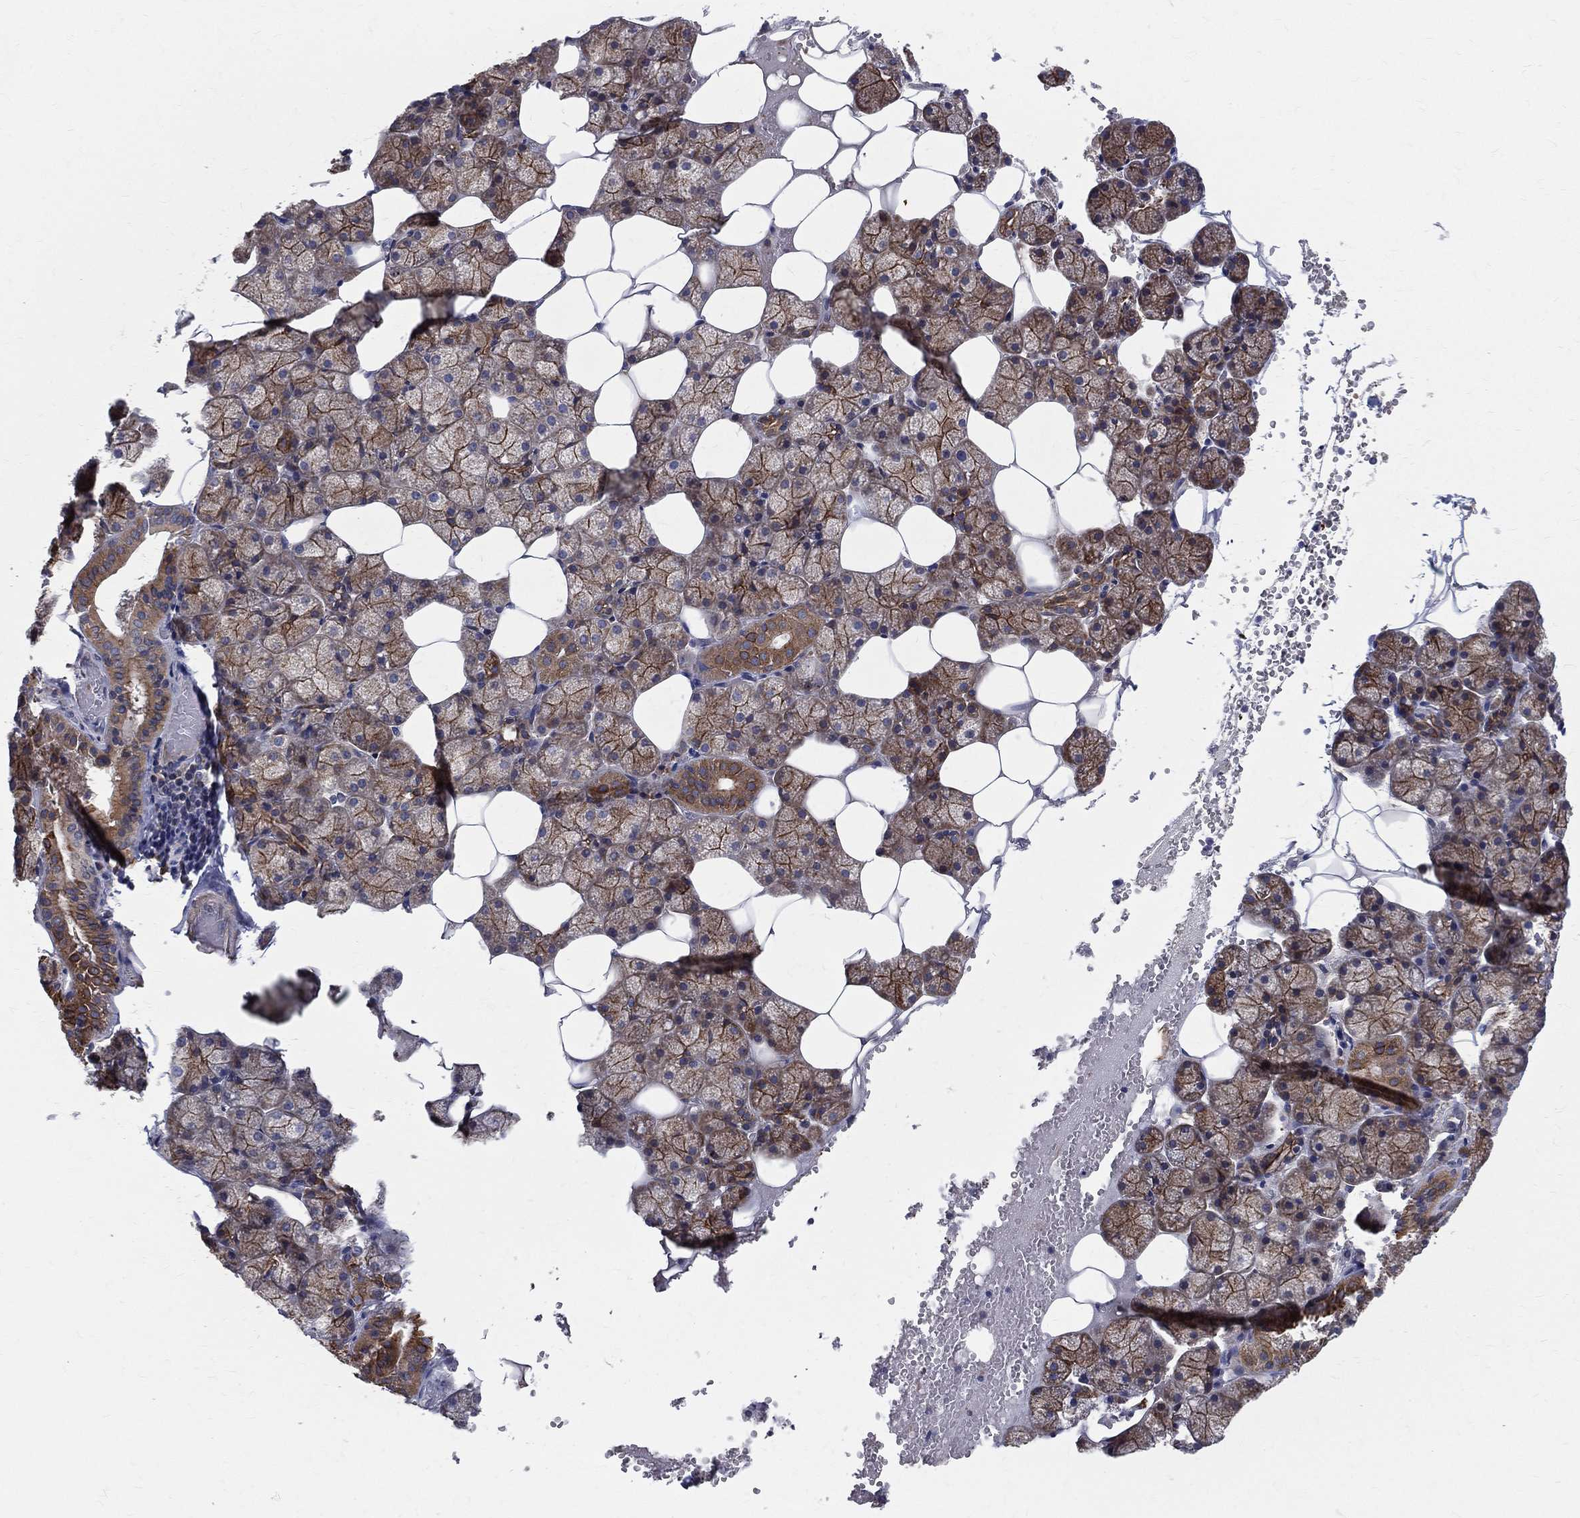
{"staining": {"intensity": "strong", "quantity": ">75%", "location": "cytoplasmic/membranous"}, "tissue": "salivary gland", "cell_type": "Glandular cells", "image_type": "normal", "snomed": [{"axis": "morphology", "description": "Normal tissue, NOS"}, {"axis": "topography", "description": "Salivary gland"}], "caption": "Protein positivity by immunohistochemistry displays strong cytoplasmic/membranous staining in approximately >75% of glandular cells in unremarkable salivary gland. (brown staining indicates protein expression, while blue staining denotes nuclei).", "gene": "MIX23", "patient": {"sex": "male", "age": 38}}